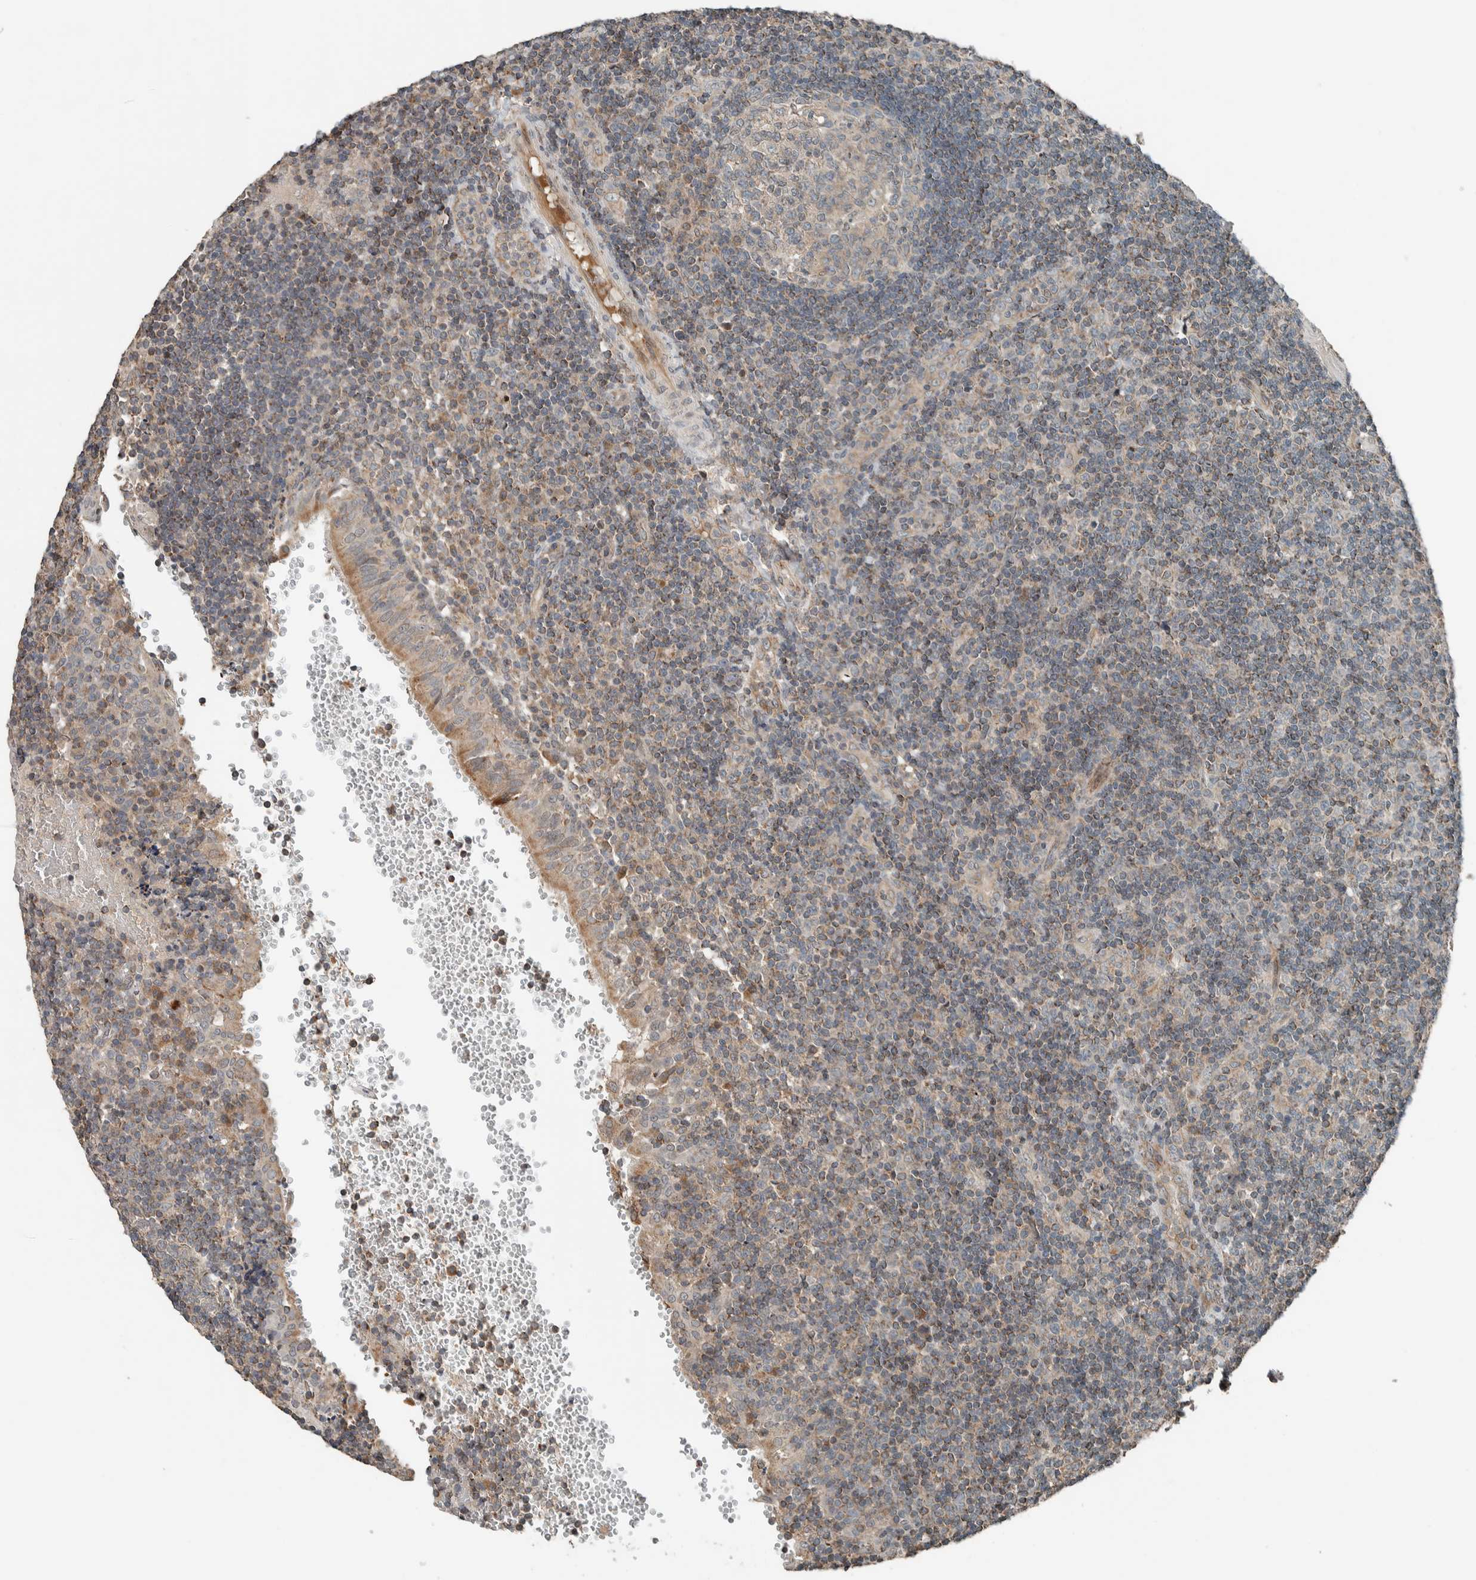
{"staining": {"intensity": "weak", "quantity": "<25%", "location": "cytoplasmic/membranous"}, "tissue": "tonsil", "cell_type": "Germinal center cells", "image_type": "normal", "snomed": [{"axis": "morphology", "description": "Normal tissue, NOS"}, {"axis": "topography", "description": "Tonsil"}], "caption": "Immunohistochemical staining of unremarkable tonsil demonstrates no significant staining in germinal center cells.", "gene": "NBR1", "patient": {"sex": "female", "age": 40}}